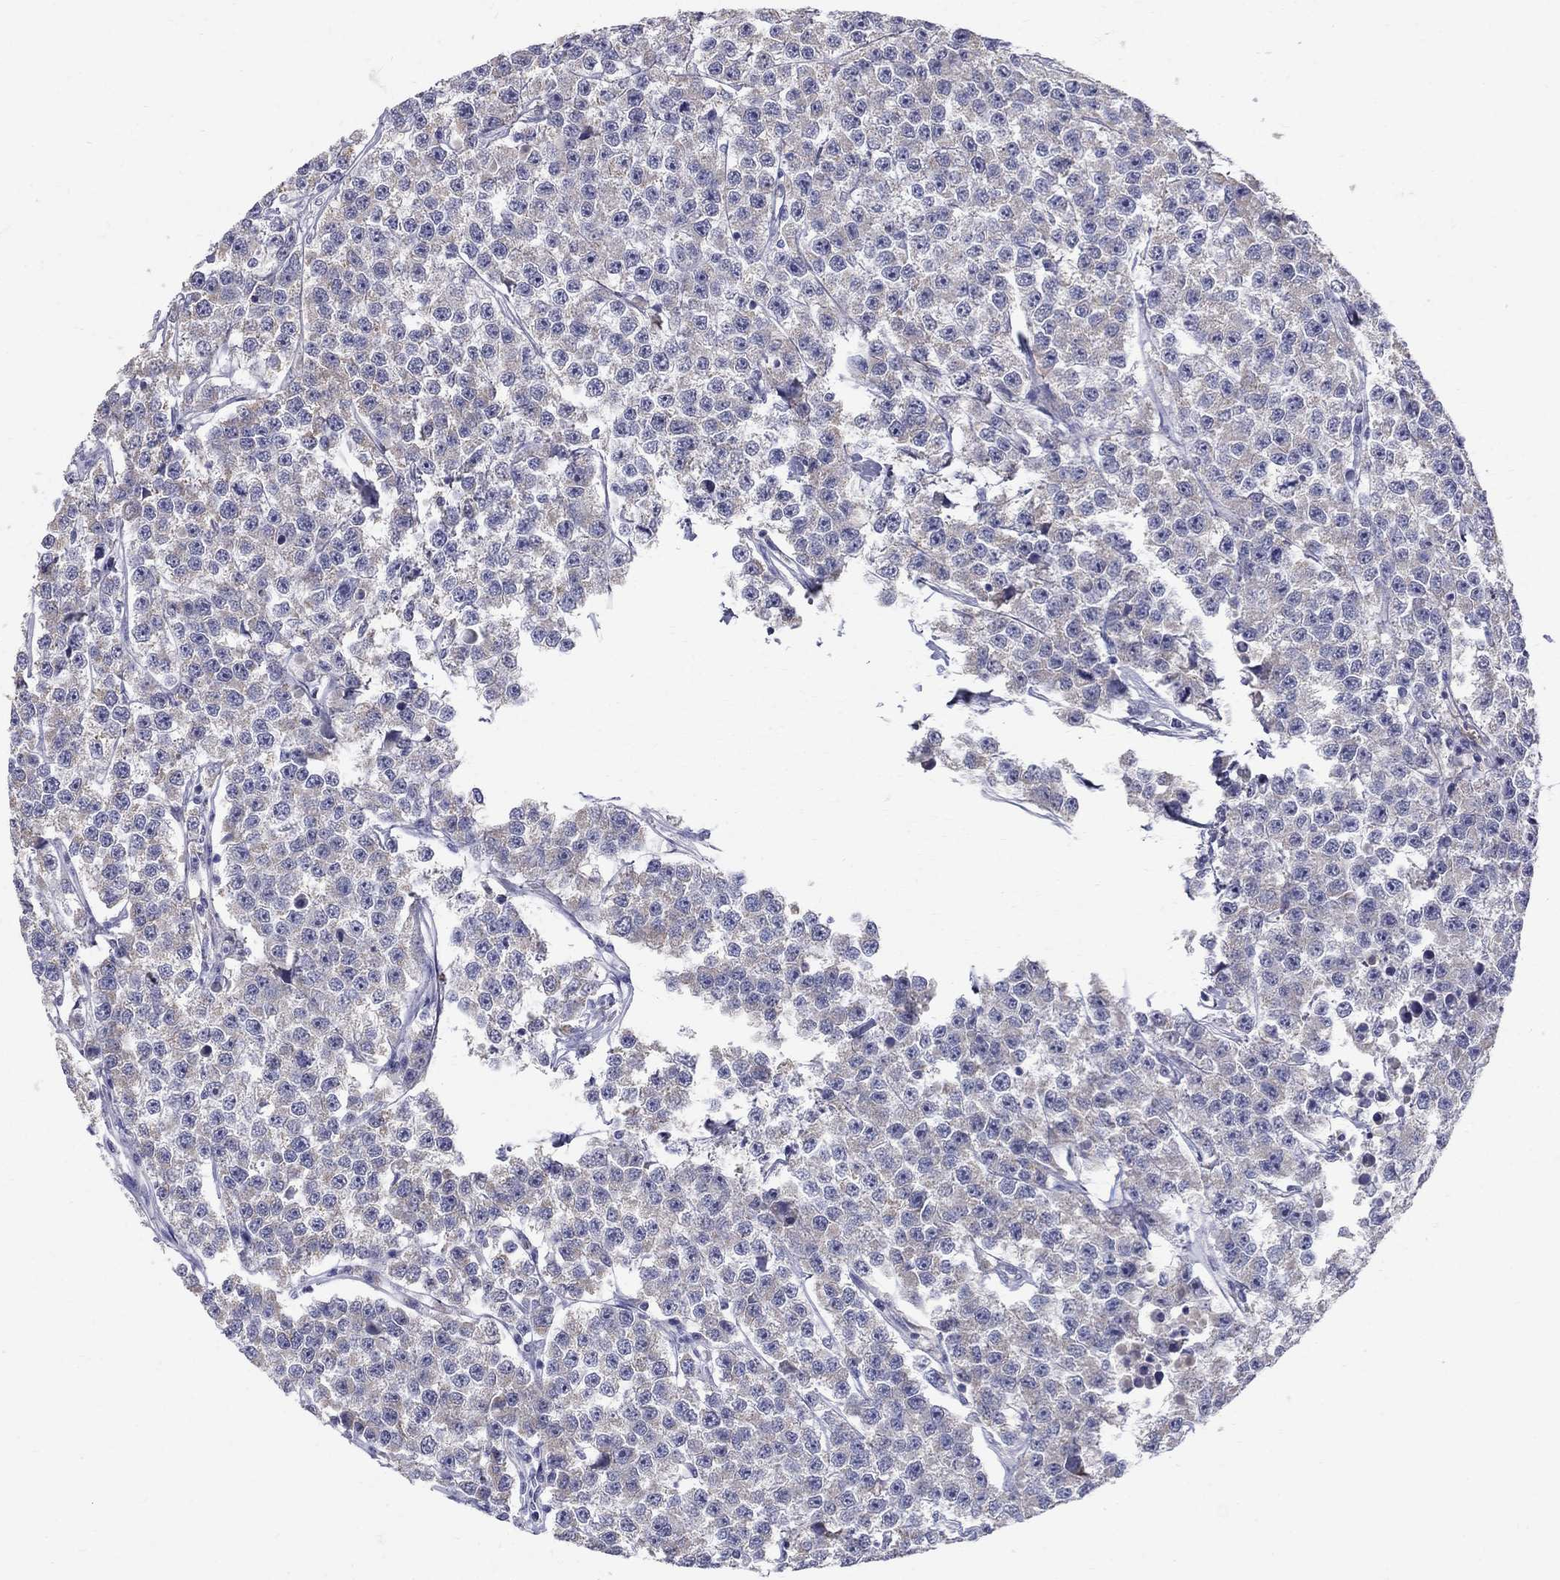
{"staining": {"intensity": "negative", "quantity": "none", "location": "none"}, "tissue": "testis cancer", "cell_type": "Tumor cells", "image_type": "cancer", "snomed": [{"axis": "morphology", "description": "Seminoma, NOS"}, {"axis": "topography", "description": "Testis"}], "caption": "IHC of seminoma (testis) shows no positivity in tumor cells. Brightfield microscopy of immunohistochemistry stained with DAB (brown) and hematoxylin (blue), captured at high magnification.", "gene": "TP53TG5", "patient": {"sex": "male", "age": 59}}